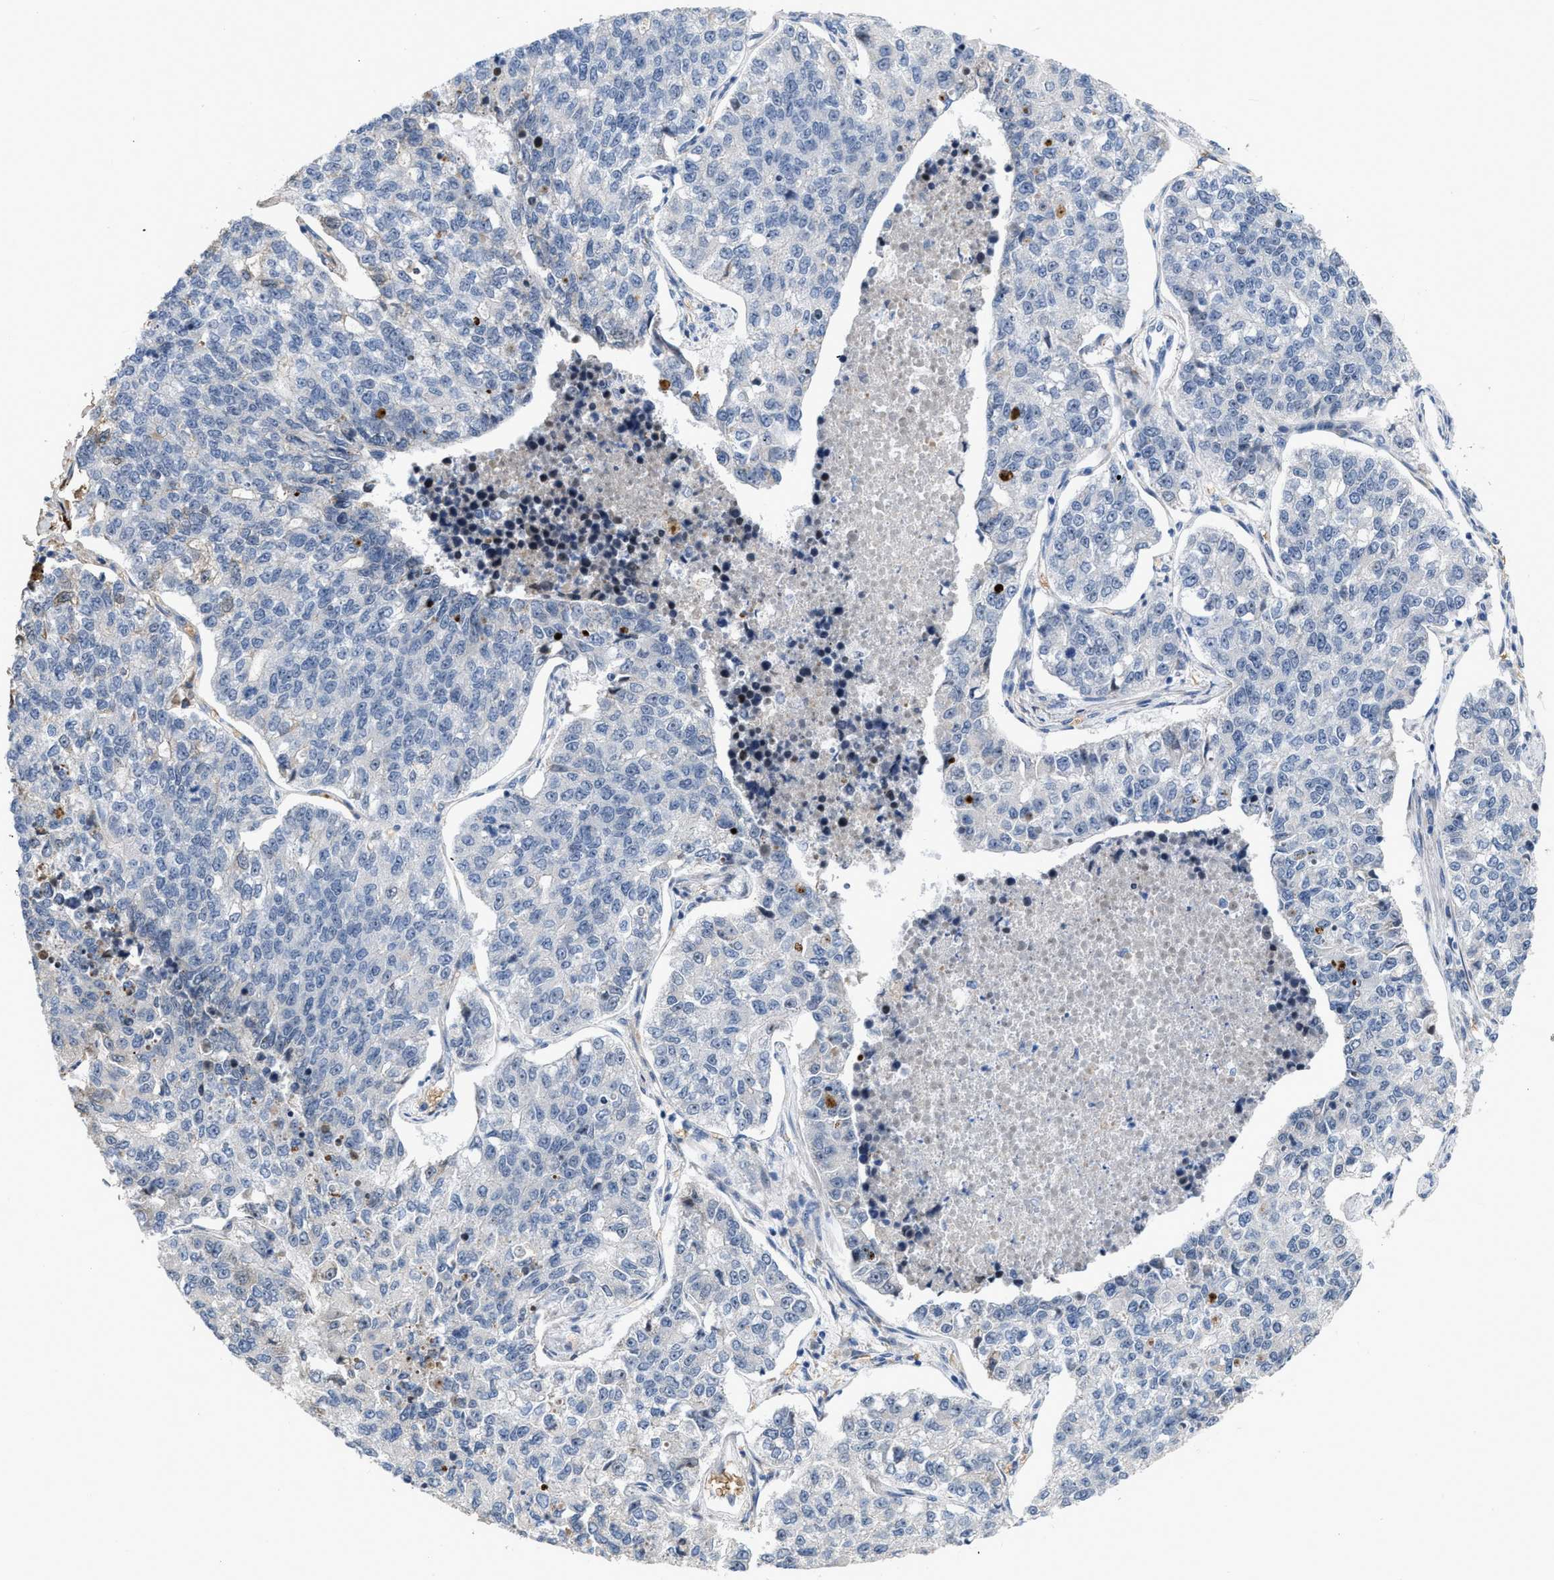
{"staining": {"intensity": "negative", "quantity": "none", "location": "none"}, "tissue": "lung cancer", "cell_type": "Tumor cells", "image_type": "cancer", "snomed": [{"axis": "morphology", "description": "Adenocarcinoma, NOS"}, {"axis": "topography", "description": "Lung"}], "caption": "High magnification brightfield microscopy of lung cancer stained with DAB (brown) and counterstained with hematoxylin (blue): tumor cells show no significant staining.", "gene": "POLR1F", "patient": {"sex": "male", "age": 49}}